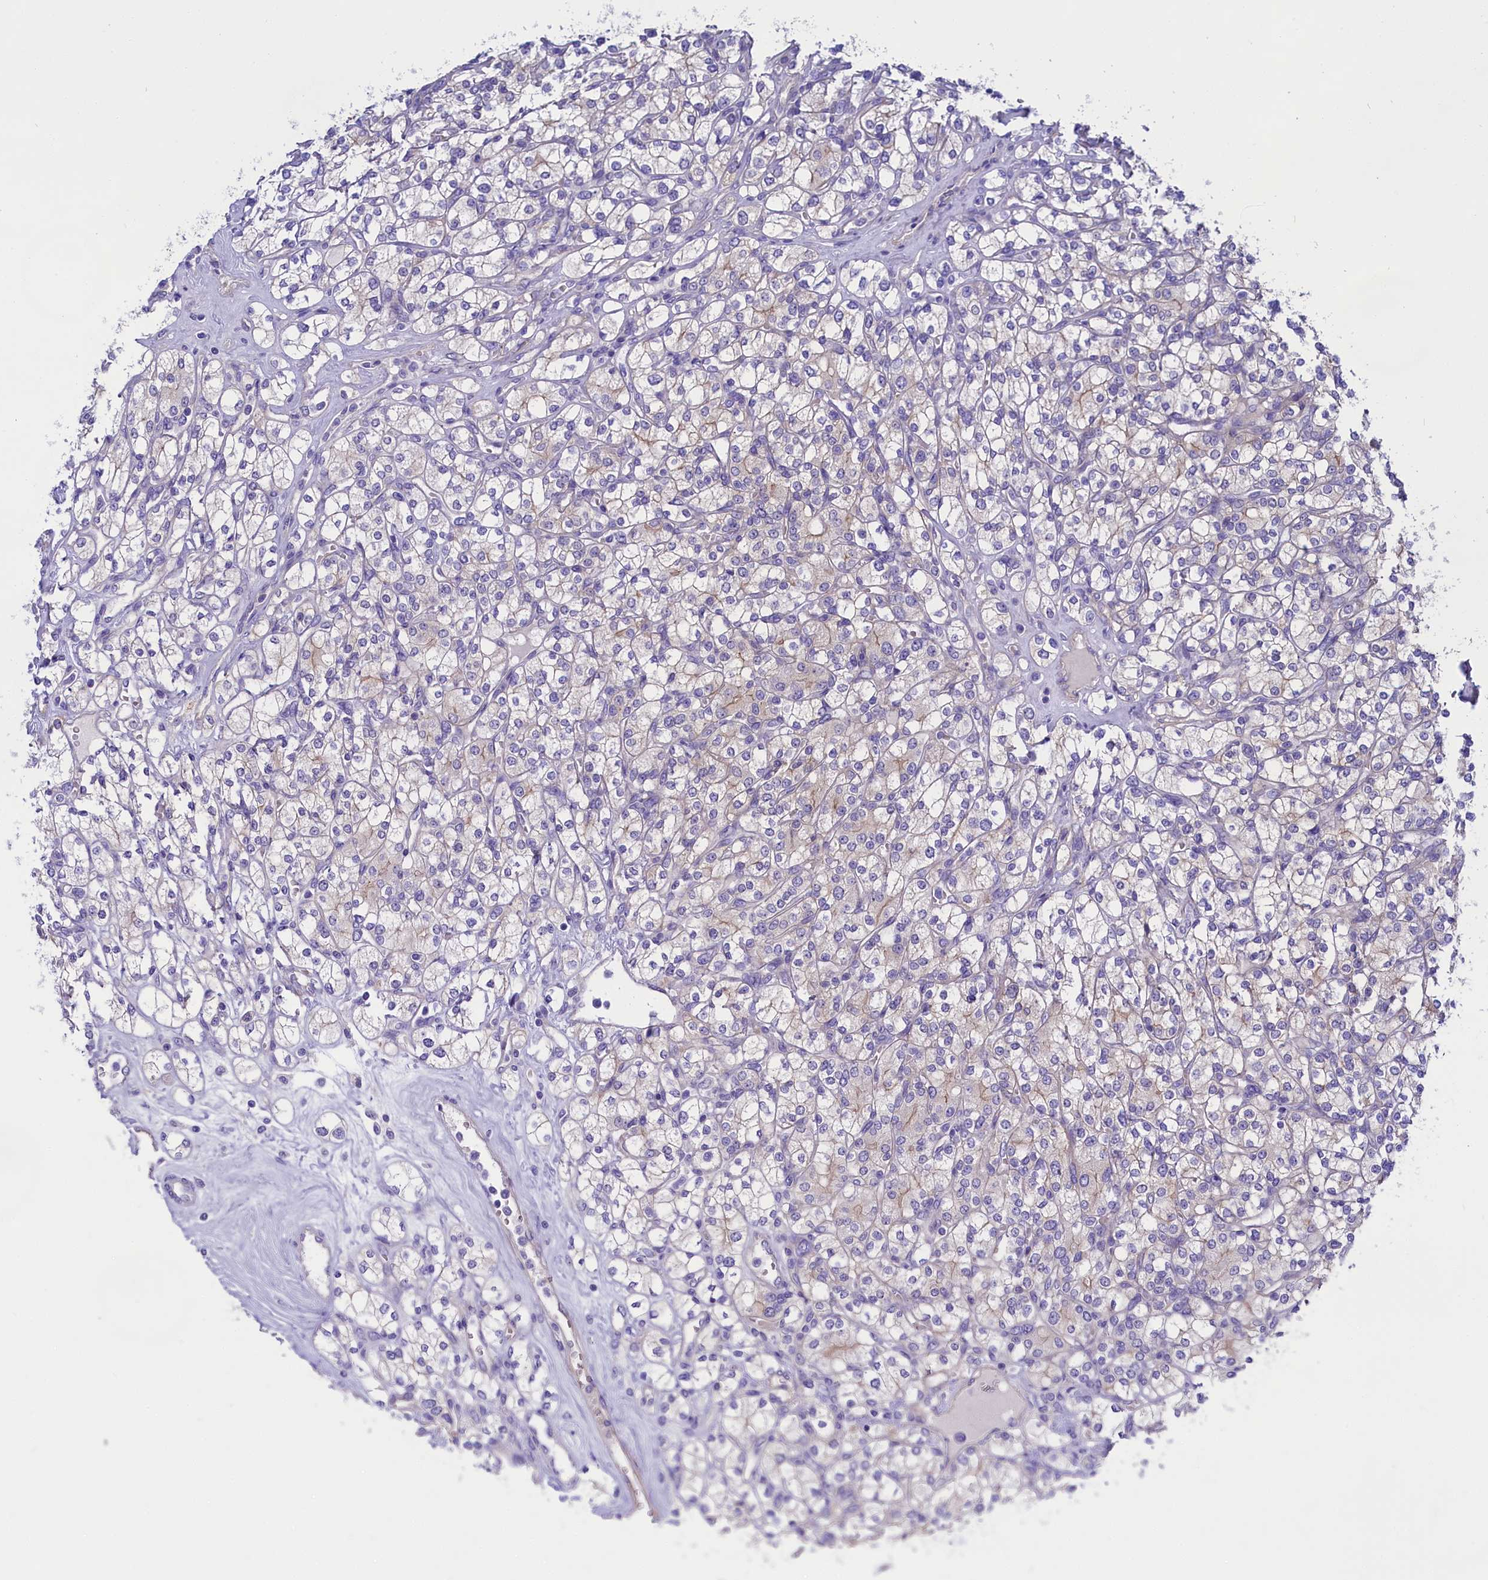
{"staining": {"intensity": "weak", "quantity": "<25%", "location": "cytoplasmic/membranous"}, "tissue": "renal cancer", "cell_type": "Tumor cells", "image_type": "cancer", "snomed": [{"axis": "morphology", "description": "Adenocarcinoma, NOS"}, {"axis": "topography", "description": "Kidney"}], "caption": "Immunohistochemical staining of human renal cancer reveals no significant expression in tumor cells.", "gene": "PPP1R13L", "patient": {"sex": "male", "age": 77}}